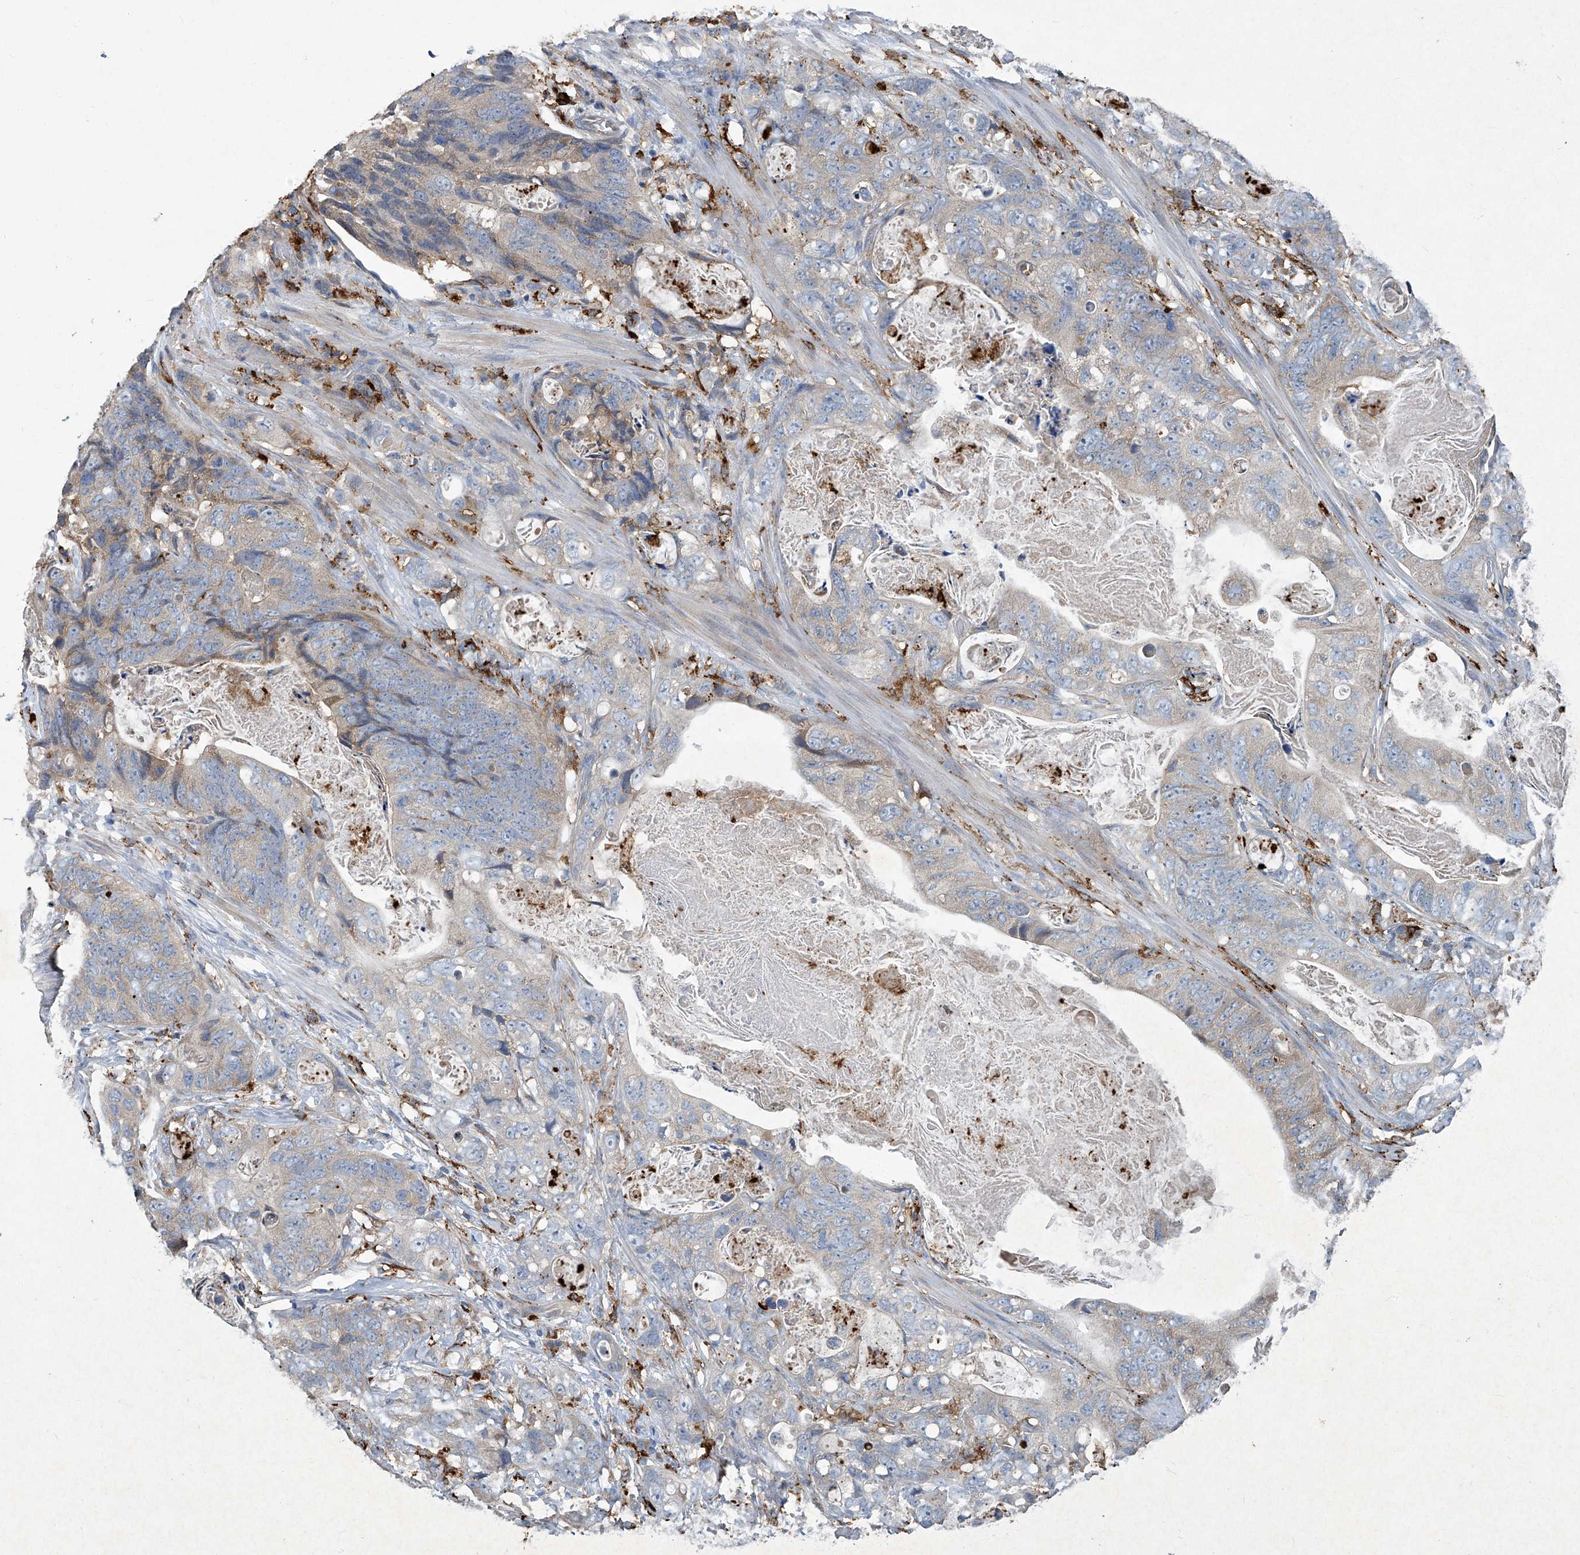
{"staining": {"intensity": "negative", "quantity": "none", "location": "none"}, "tissue": "stomach cancer", "cell_type": "Tumor cells", "image_type": "cancer", "snomed": [{"axis": "morphology", "description": "Normal tissue, NOS"}, {"axis": "morphology", "description": "Adenocarcinoma, NOS"}, {"axis": "topography", "description": "Stomach"}], "caption": "This is an immunohistochemistry (IHC) histopathology image of stomach cancer (adenocarcinoma). There is no expression in tumor cells.", "gene": "FAM167A", "patient": {"sex": "female", "age": 89}}